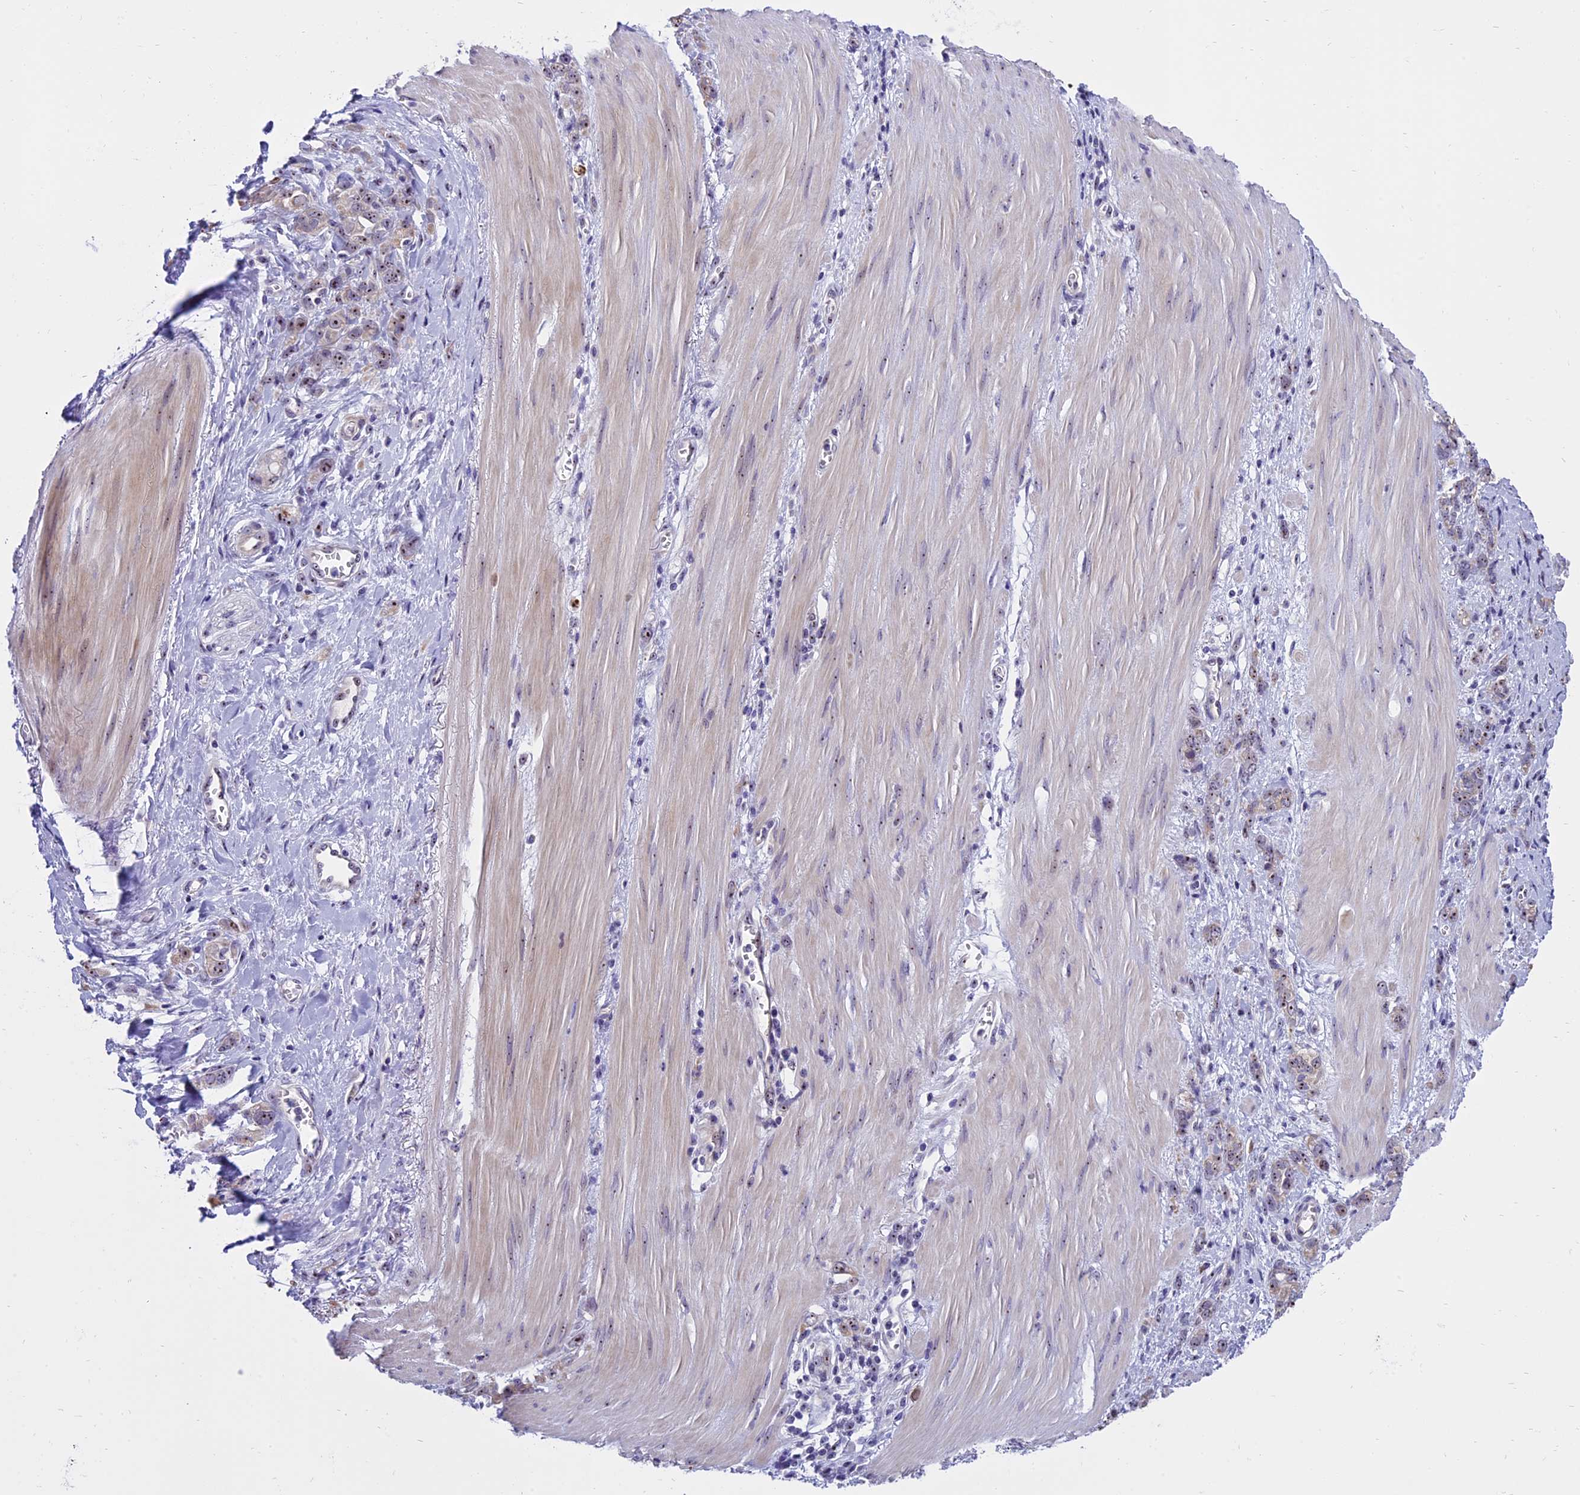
{"staining": {"intensity": "weak", "quantity": ">75%", "location": "nuclear"}, "tissue": "stomach cancer", "cell_type": "Tumor cells", "image_type": "cancer", "snomed": [{"axis": "morphology", "description": "Adenocarcinoma, NOS"}, {"axis": "topography", "description": "Stomach"}], "caption": "DAB immunohistochemical staining of stomach cancer reveals weak nuclear protein expression in about >75% of tumor cells.", "gene": "TBL3", "patient": {"sex": "female", "age": 76}}